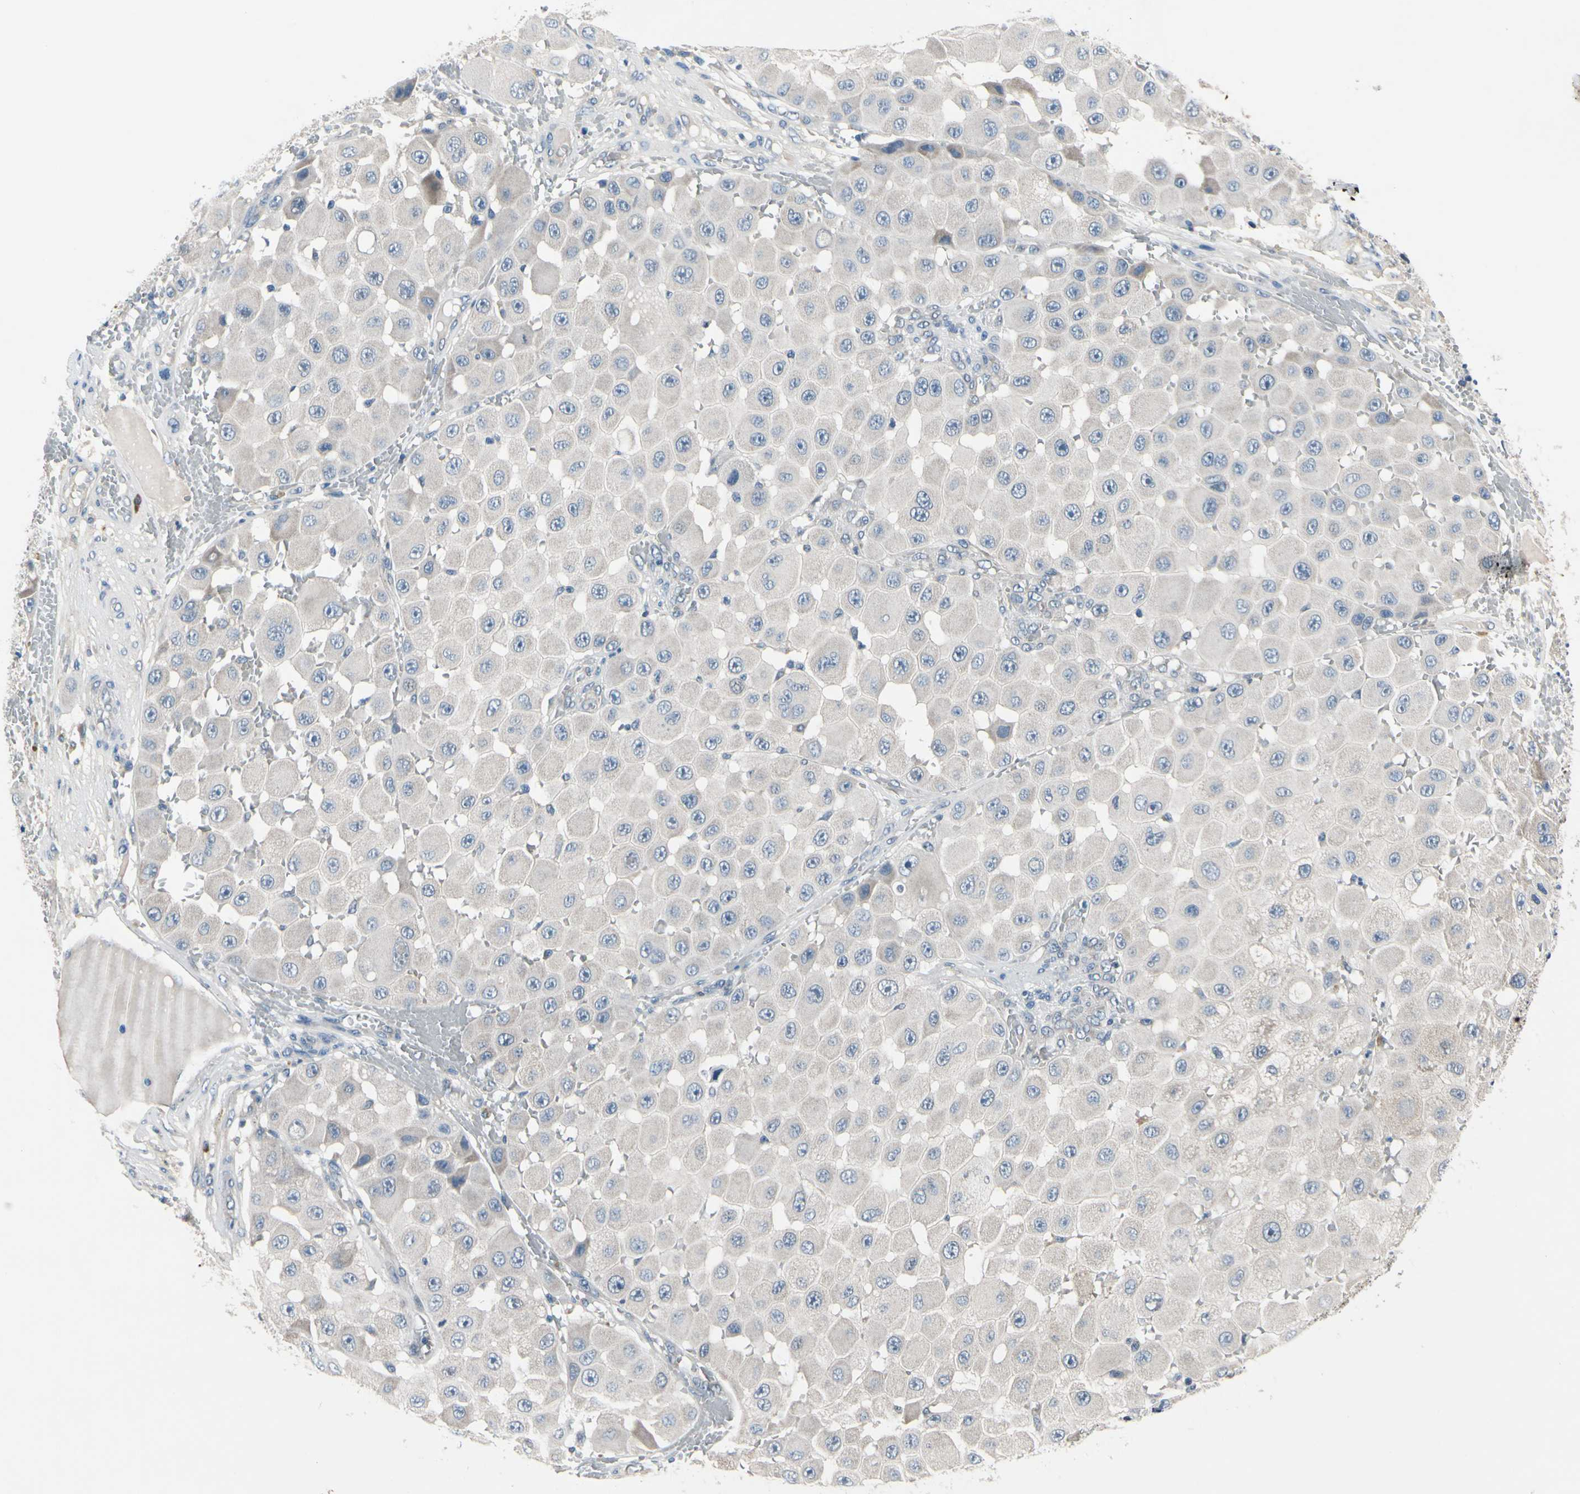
{"staining": {"intensity": "weak", "quantity": "<25%", "location": "cytoplasmic/membranous"}, "tissue": "melanoma", "cell_type": "Tumor cells", "image_type": "cancer", "snomed": [{"axis": "morphology", "description": "Malignant melanoma, NOS"}, {"axis": "topography", "description": "Skin"}], "caption": "This histopathology image is of malignant melanoma stained with immunohistochemistry to label a protein in brown with the nuclei are counter-stained blue. There is no staining in tumor cells. Nuclei are stained in blue.", "gene": "SELENOK", "patient": {"sex": "female", "age": 81}}